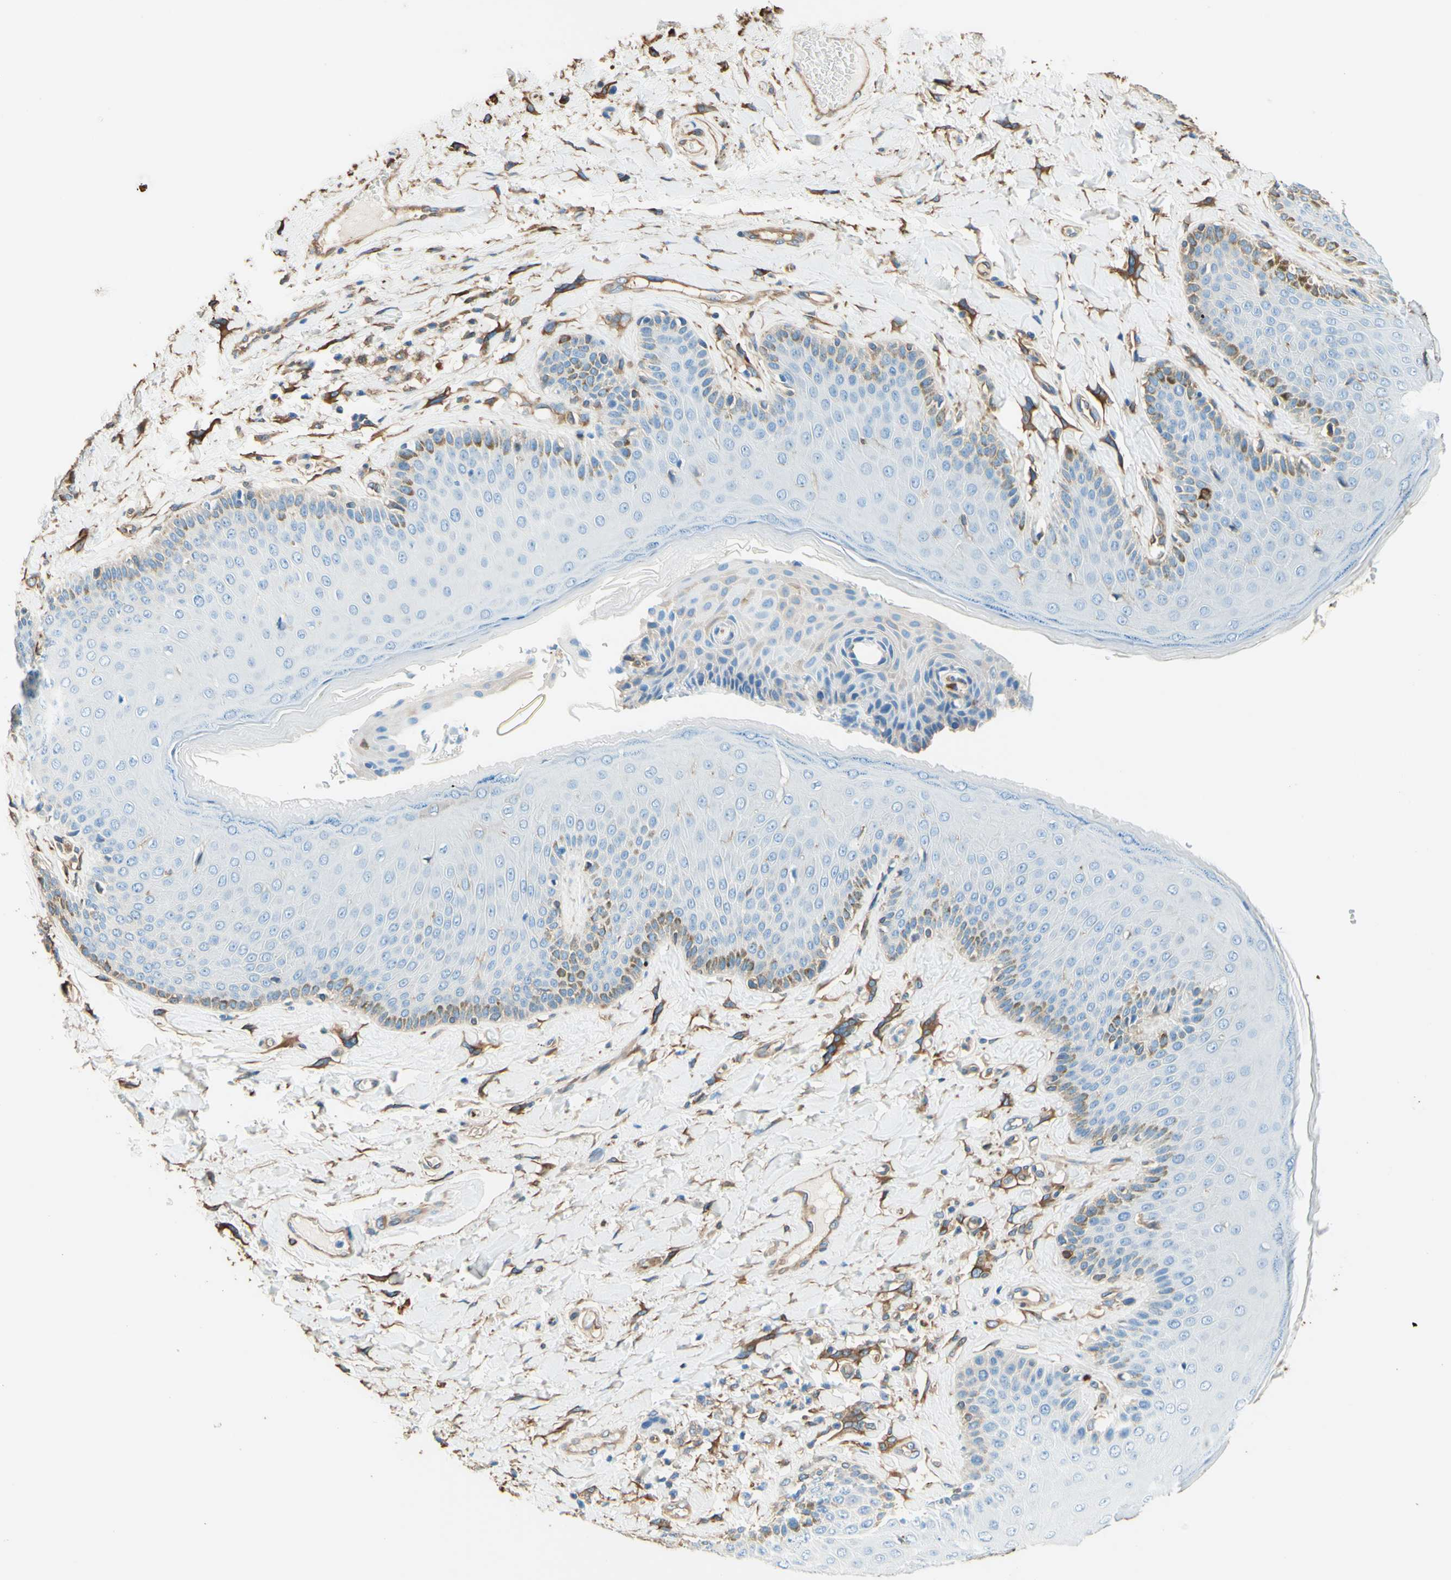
{"staining": {"intensity": "negative", "quantity": "none", "location": "none"}, "tissue": "skin", "cell_type": "Epidermal cells", "image_type": "normal", "snomed": [{"axis": "morphology", "description": "Normal tissue, NOS"}, {"axis": "topography", "description": "Anal"}], "caption": "This is an immunohistochemistry (IHC) image of benign skin. There is no positivity in epidermal cells.", "gene": "DPYSL3", "patient": {"sex": "male", "age": 69}}